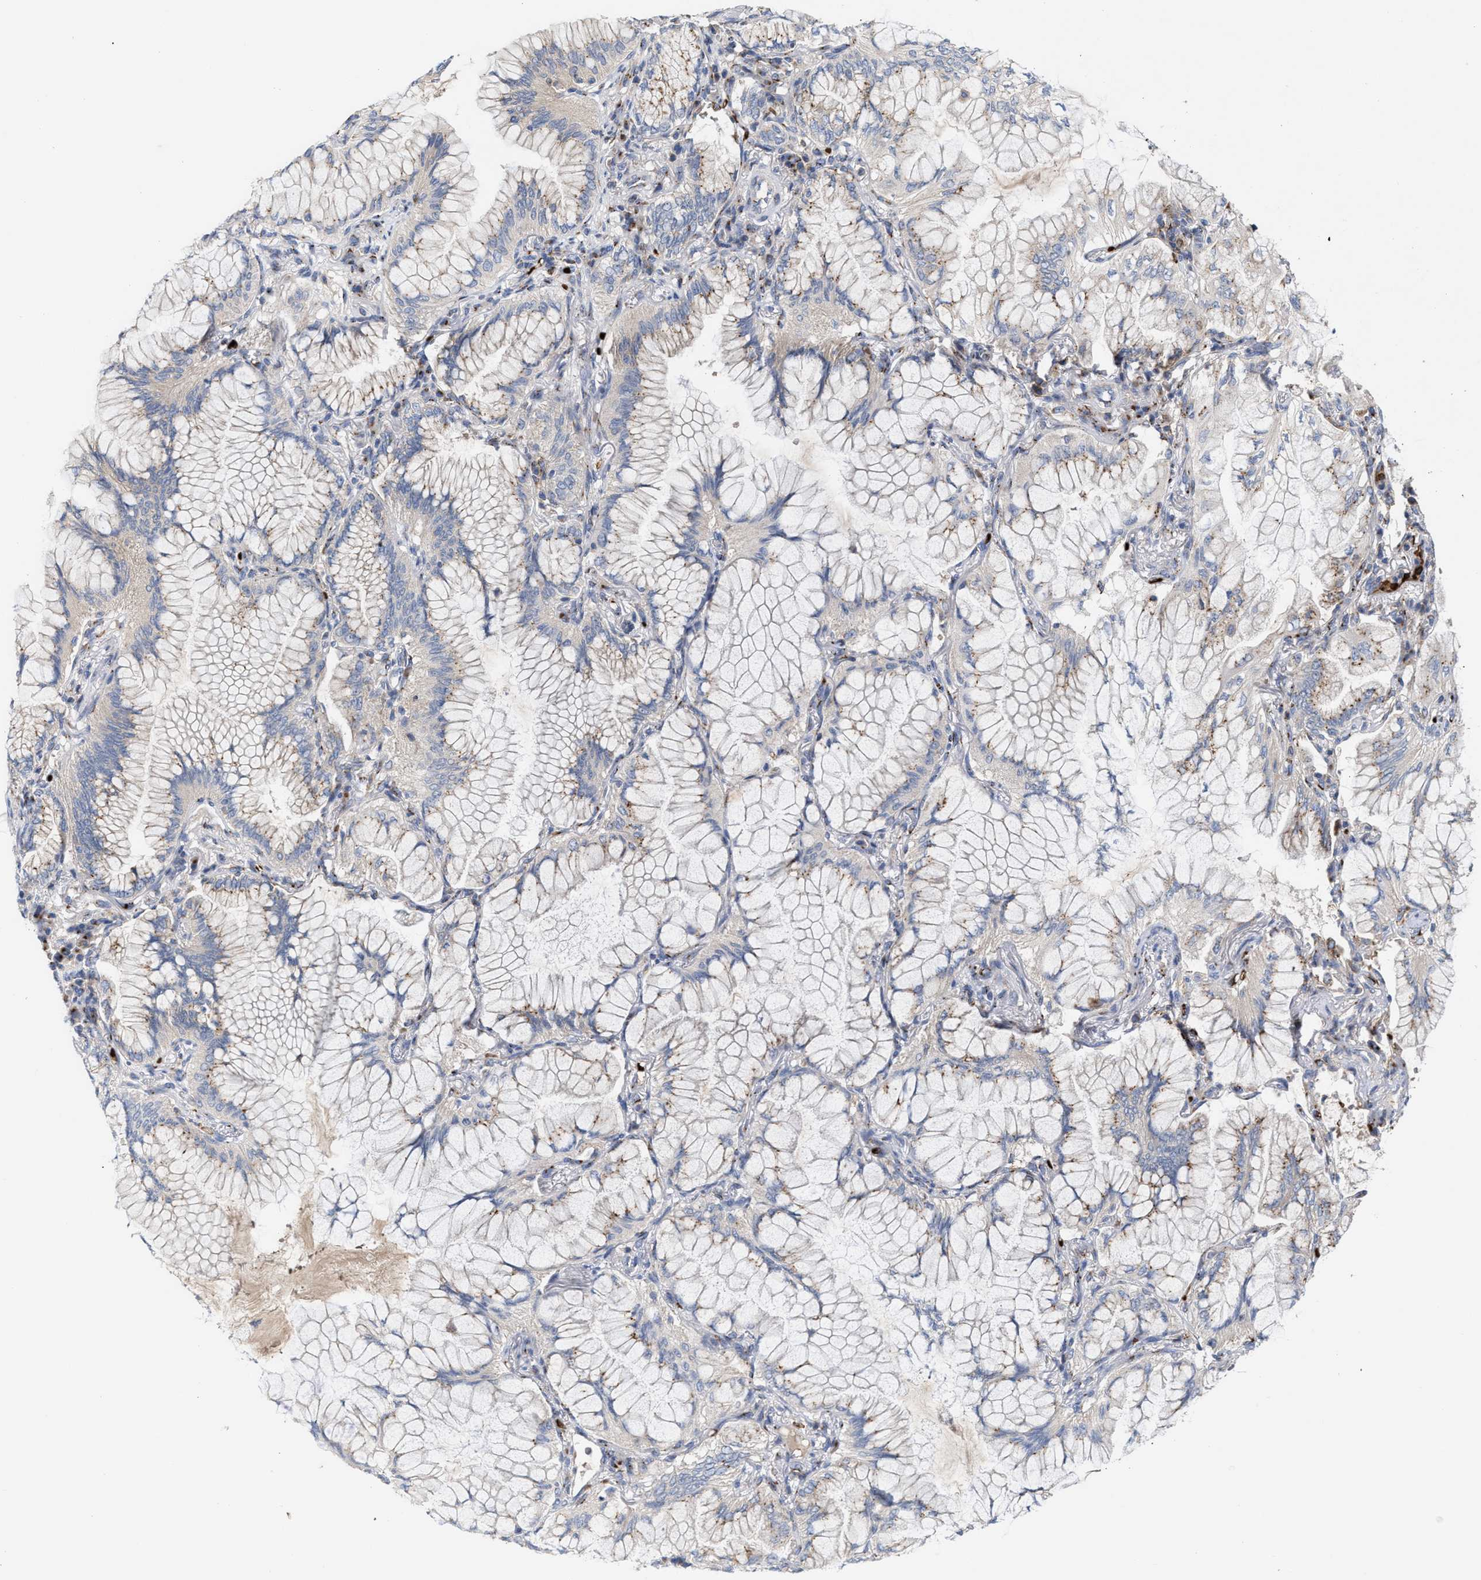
{"staining": {"intensity": "moderate", "quantity": "<25%", "location": "cytoplasmic/membranous"}, "tissue": "lung cancer", "cell_type": "Tumor cells", "image_type": "cancer", "snomed": [{"axis": "morphology", "description": "Adenocarcinoma, NOS"}, {"axis": "topography", "description": "Lung"}], "caption": "Immunohistochemical staining of human lung cancer shows moderate cytoplasmic/membranous protein positivity in about <25% of tumor cells. The protein is shown in brown color, while the nuclei are stained blue.", "gene": "CCL2", "patient": {"sex": "female", "age": 70}}